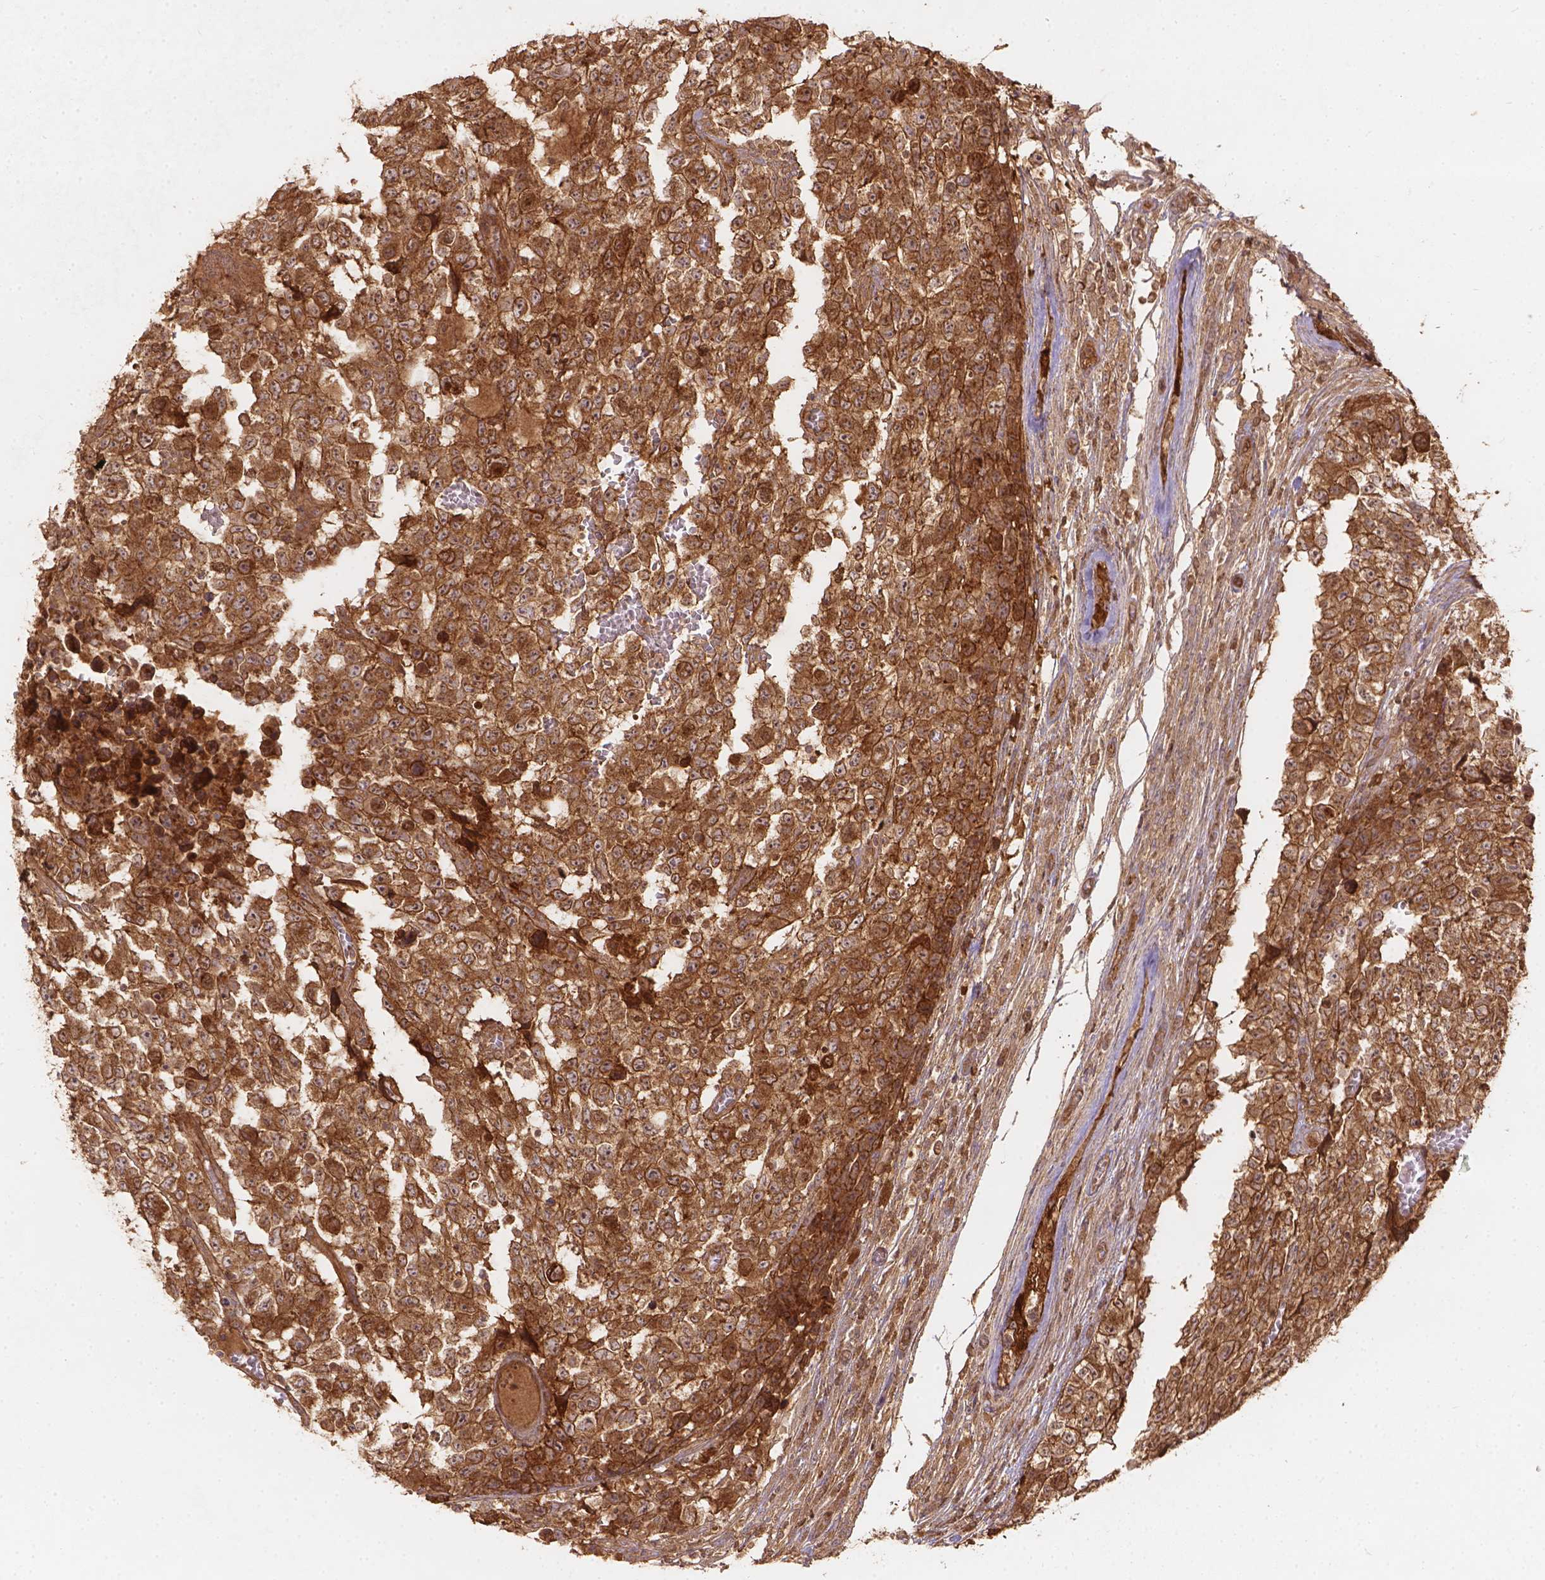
{"staining": {"intensity": "strong", "quantity": ">75%", "location": "cytoplasmic/membranous"}, "tissue": "testis cancer", "cell_type": "Tumor cells", "image_type": "cancer", "snomed": [{"axis": "morphology", "description": "Carcinoma, Embryonal, NOS"}, {"axis": "topography", "description": "Testis"}], "caption": "A histopathology image showing strong cytoplasmic/membranous positivity in about >75% of tumor cells in testis embryonal carcinoma, as visualized by brown immunohistochemical staining.", "gene": "XPR1", "patient": {"sex": "male", "age": 23}}